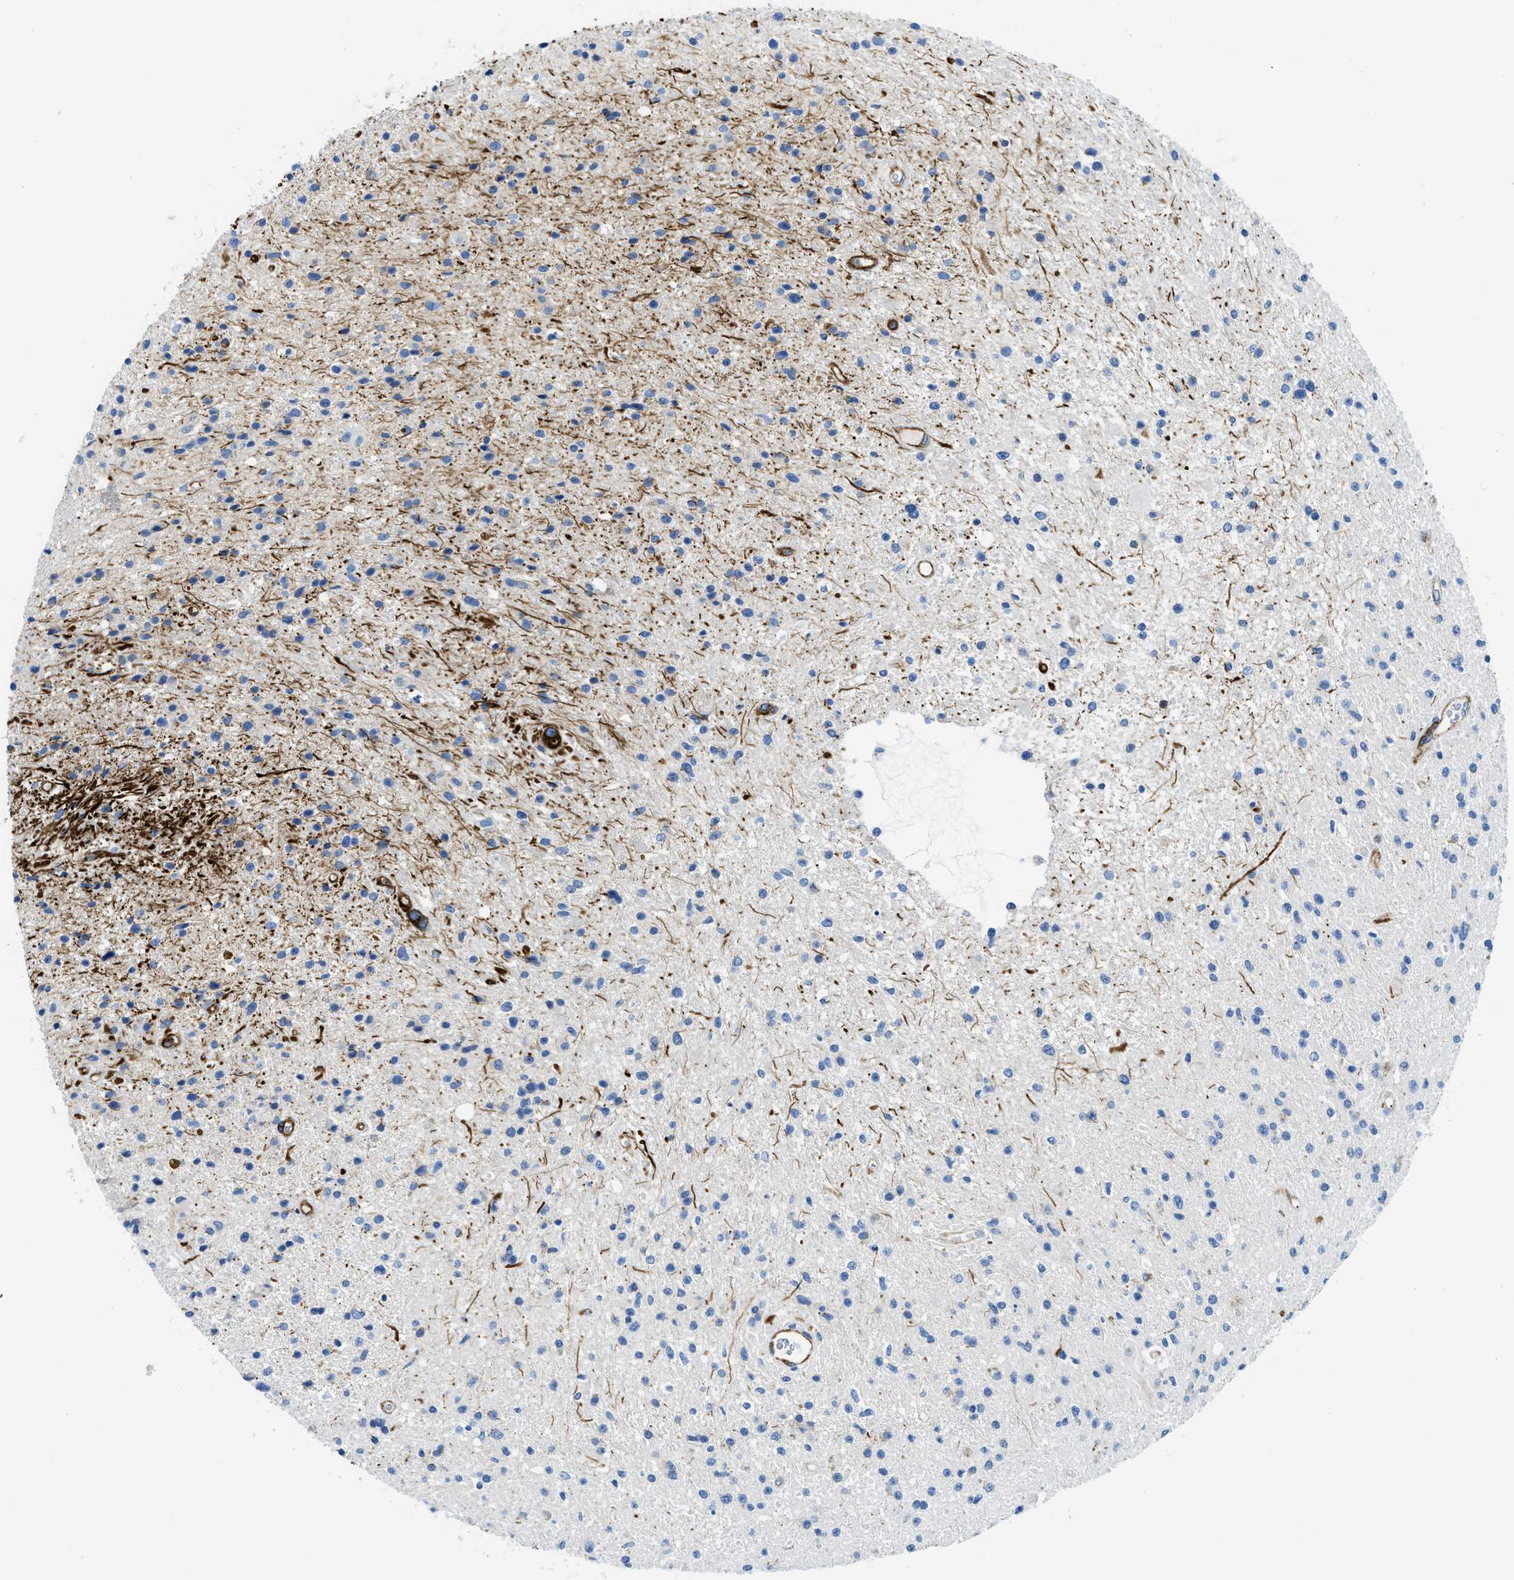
{"staining": {"intensity": "negative", "quantity": "none", "location": "none"}, "tissue": "glioma", "cell_type": "Tumor cells", "image_type": "cancer", "snomed": [{"axis": "morphology", "description": "Glioma, malignant, High grade"}, {"axis": "topography", "description": "Brain"}], "caption": "DAB immunohistochemical staining of human glioma shows no significant staining in tumor cells.", "gene": "CUTA", "patient": {"sex": "male", "age": 33}}